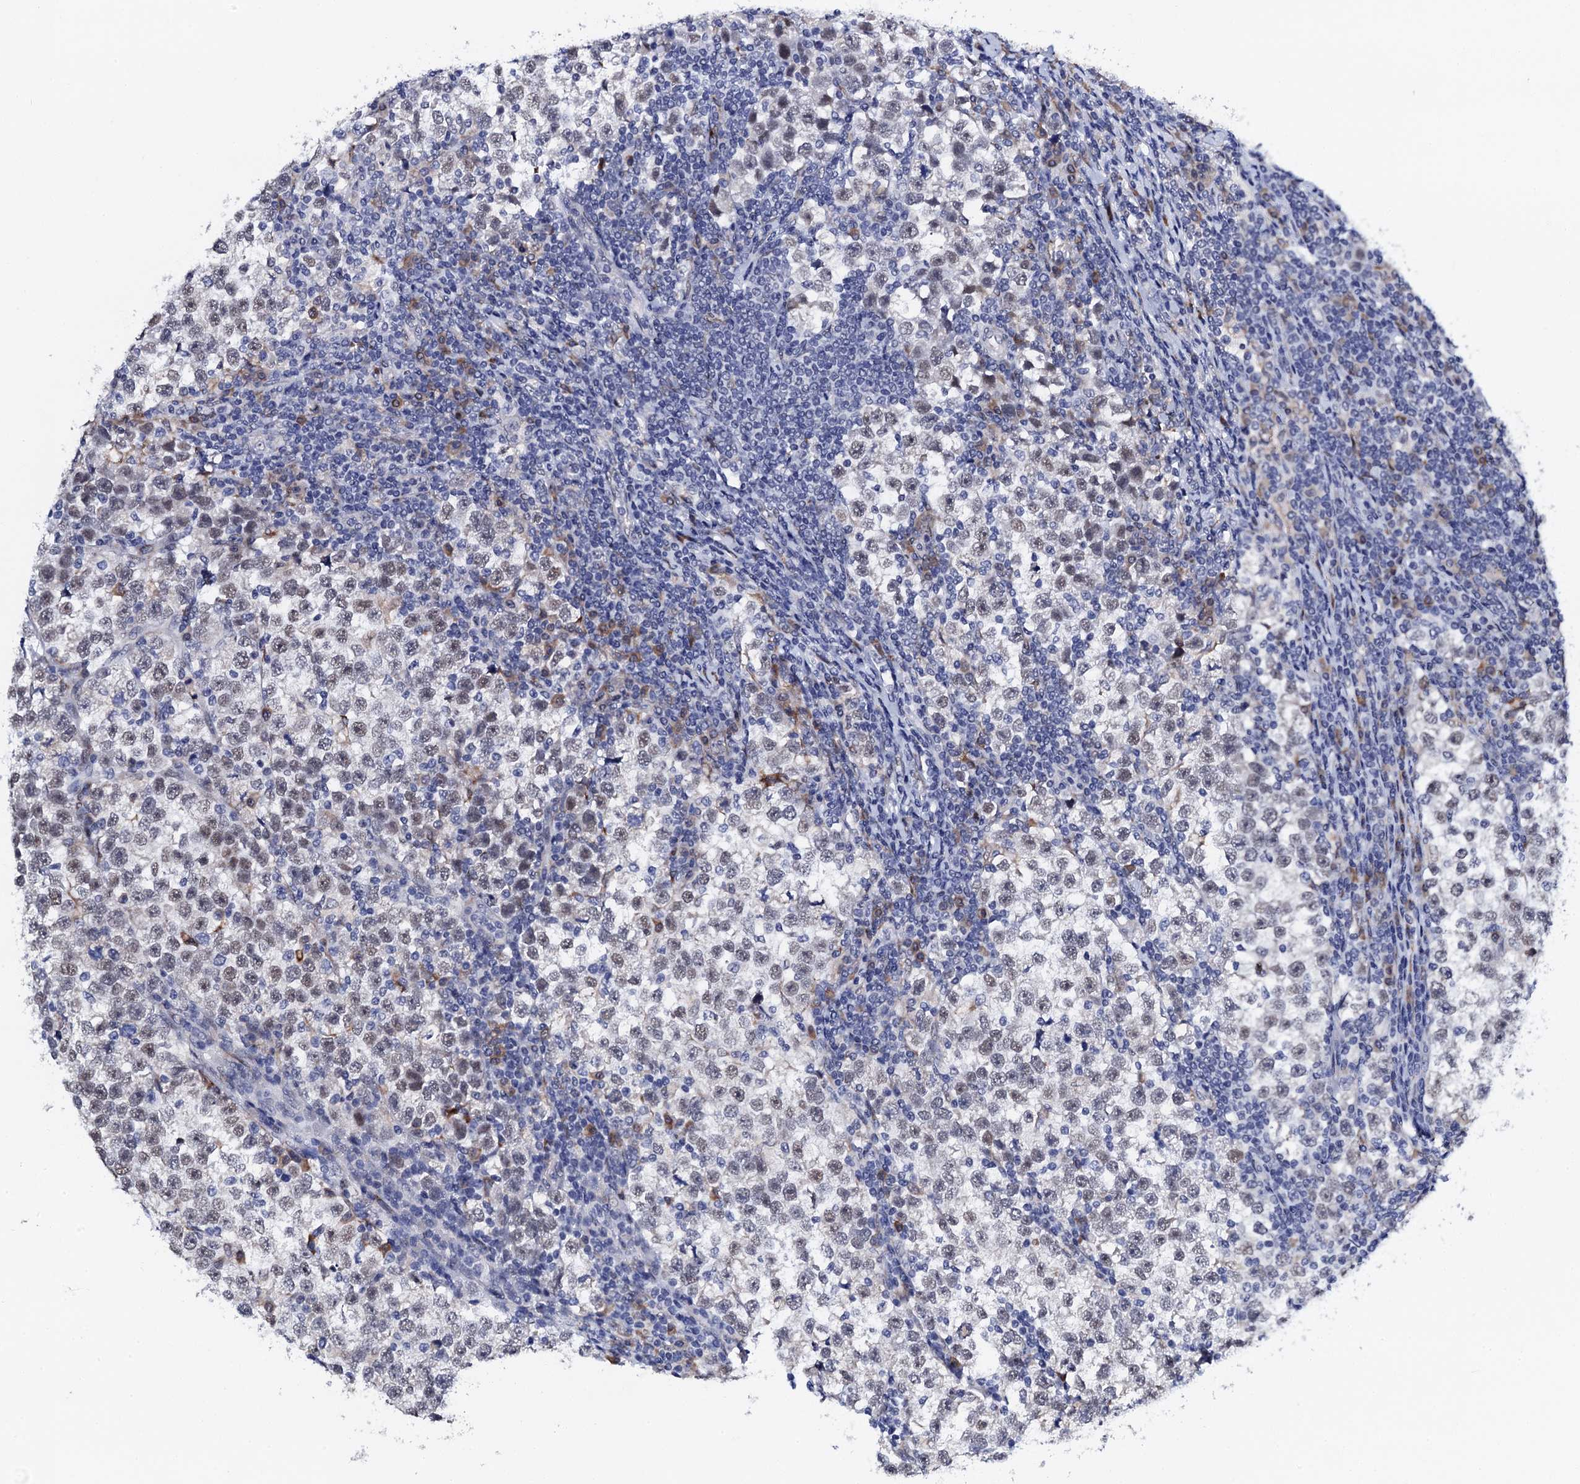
{"staining": {"intensity": "weak", "quantity": "25%-75%", "location": "nuclear"}, "tissue": "testis cancer", "cell_type": "Tumor cells", "image_type": "cancer", "snomed": [{"axis": "morphology", "description": "Normal tissue, NOS"}, {"axis": "morphology", "description": "Seminoma, NOS"}, {"axis": "topography", "description": "Testis"}], "caption": "Weak nuclear protein expression is present in approximately 25%-75% of tumor cells in testis cancer. The staining was performed using DAB, with brown indicating positive protein expression. Nuclei are stained blue with hematoxylin.", "gene": "SLC7A10", "patient": {"sex": "male", "age": 43}}